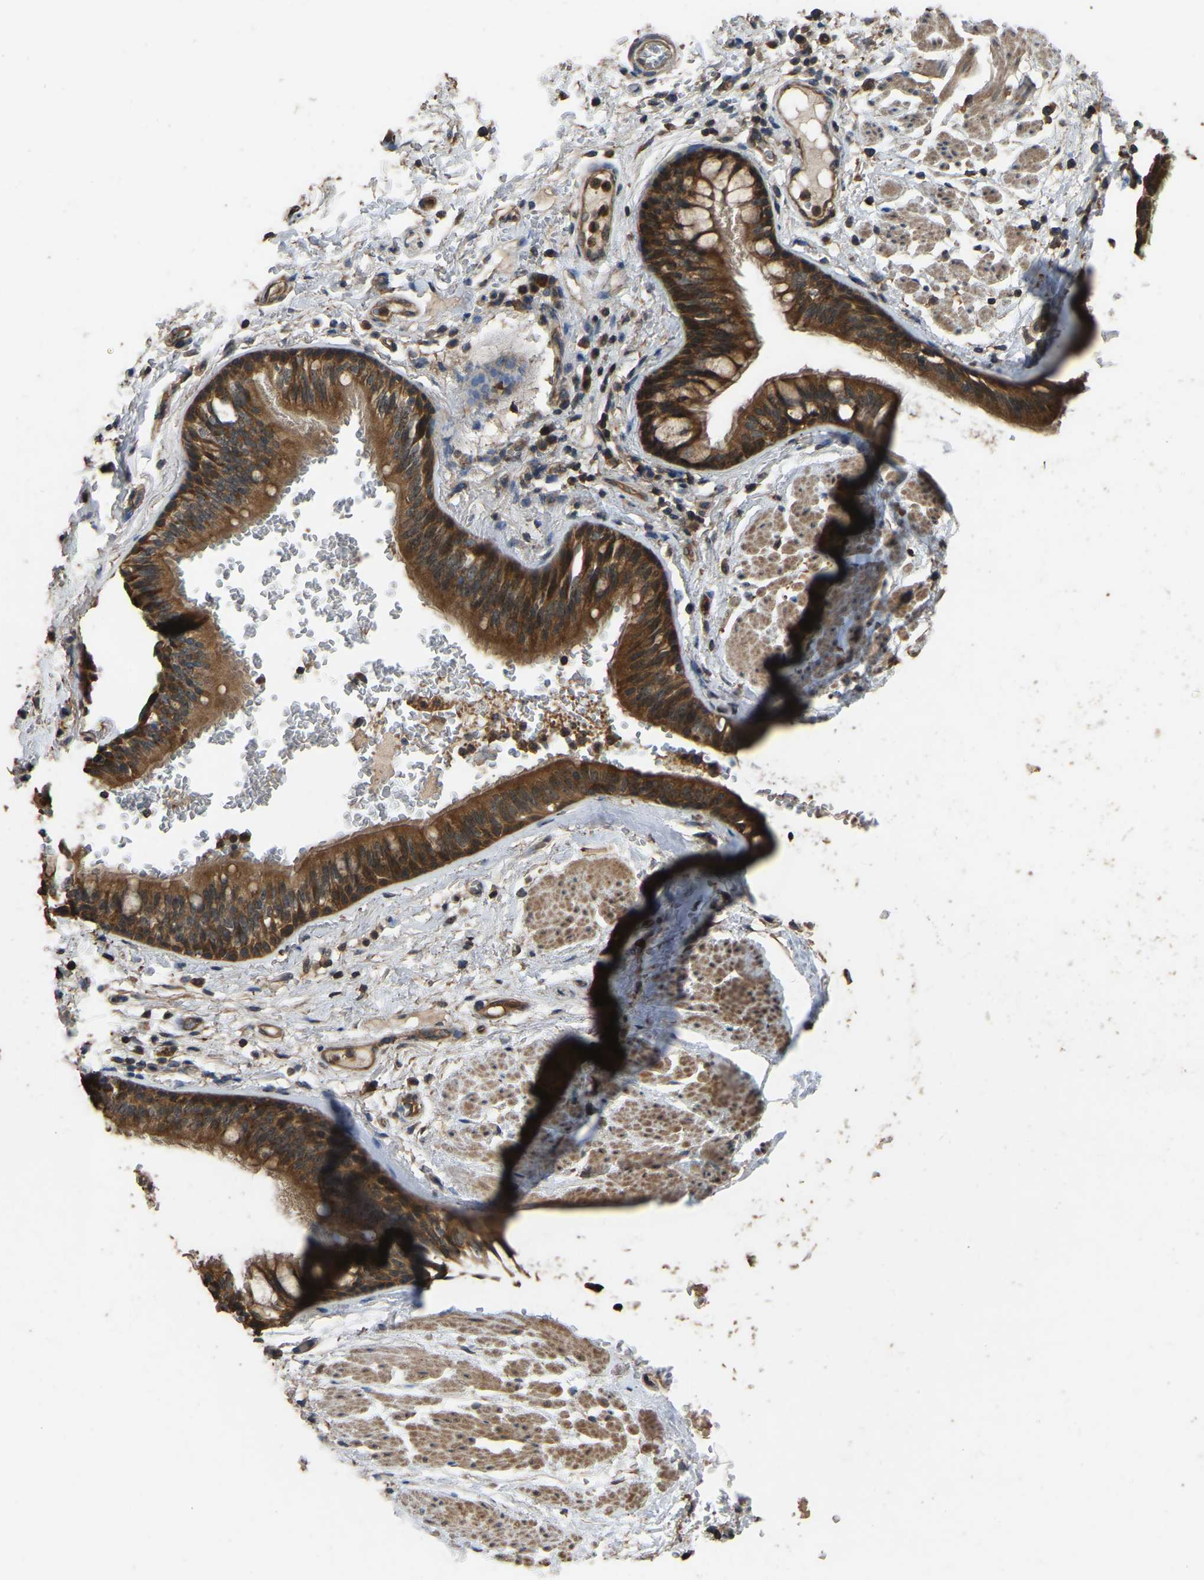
{"staining": {"intensity": "moderate", "quantity": ">75%", "location": "cytoplasmic/membranous"}, "tissue": "bronchus", "cell_type": "Respiratory epithelial cells", "image_type": "normal", "snomed": [{"axis": "morphology", "description": "Normal tissue, NOS"}, {"axis": "topography", "description": "Cartilage tissue"}], "caption": "The image reveals staining of unremarkable bronchus, revealing moderate cytoplasmic/membranous protein positivity (brown color) within respiratory epithelial cells.", "gene": "FHIT", "patient": {"sex": "female", "age": 63}}